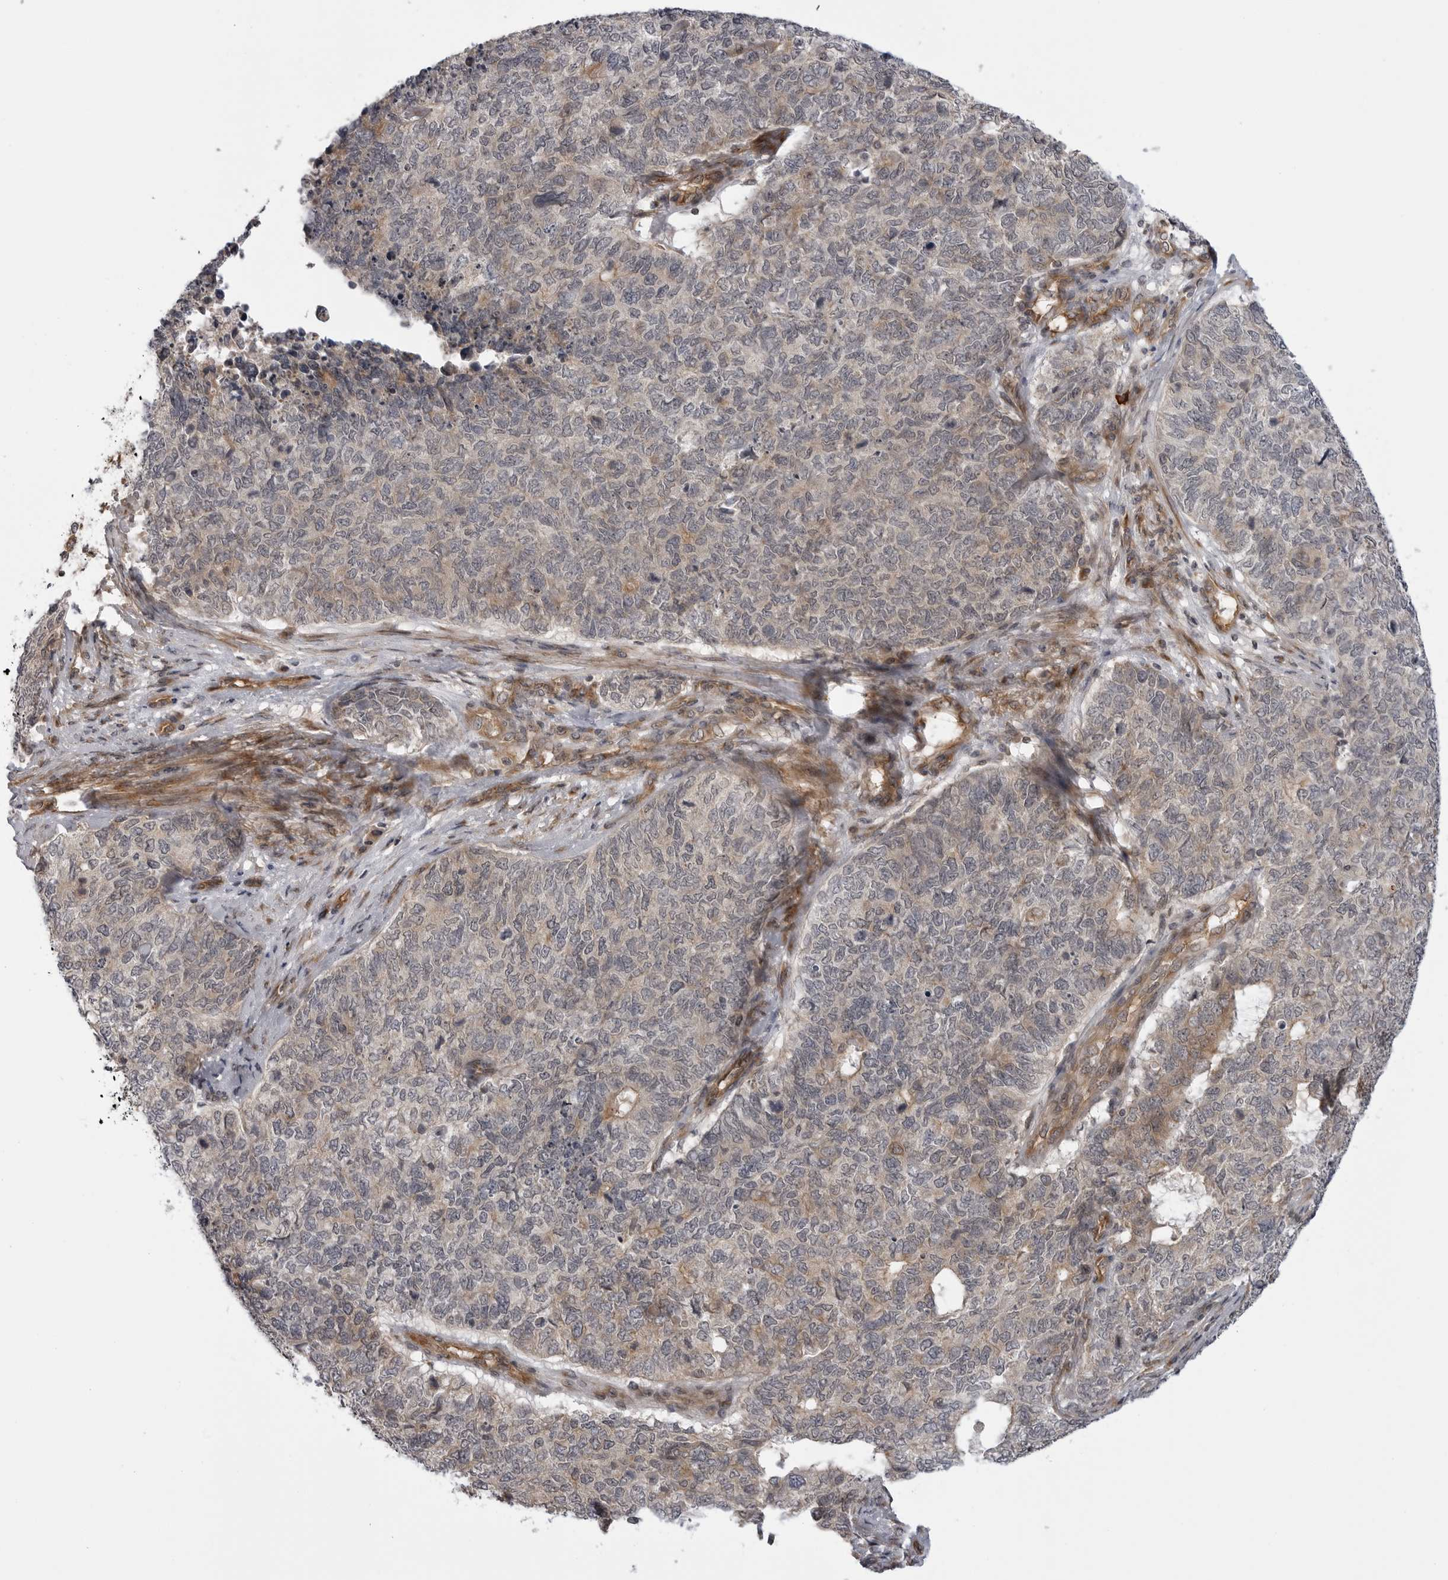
{"staining": {"intensity": "weak", "quantity": "<25%", "location": "cytoplasmic/membranous"}, "tissue": "cervical cancer", "cell_type": "Tumor cells", "image_type": "cancer", "snomed": [{"axis": "morphology", "description": "Squamous cell carcinoma, NOS"}, {"axis": "topography", "description": "Cervix"}], "caption": "Immunohistochemistry (IHC) of human cervical squamous cell carcinoma exhibits no staining in tumor cells.", "gene": "LRRC45", "patient": {"sex": "female", "age": 63}}